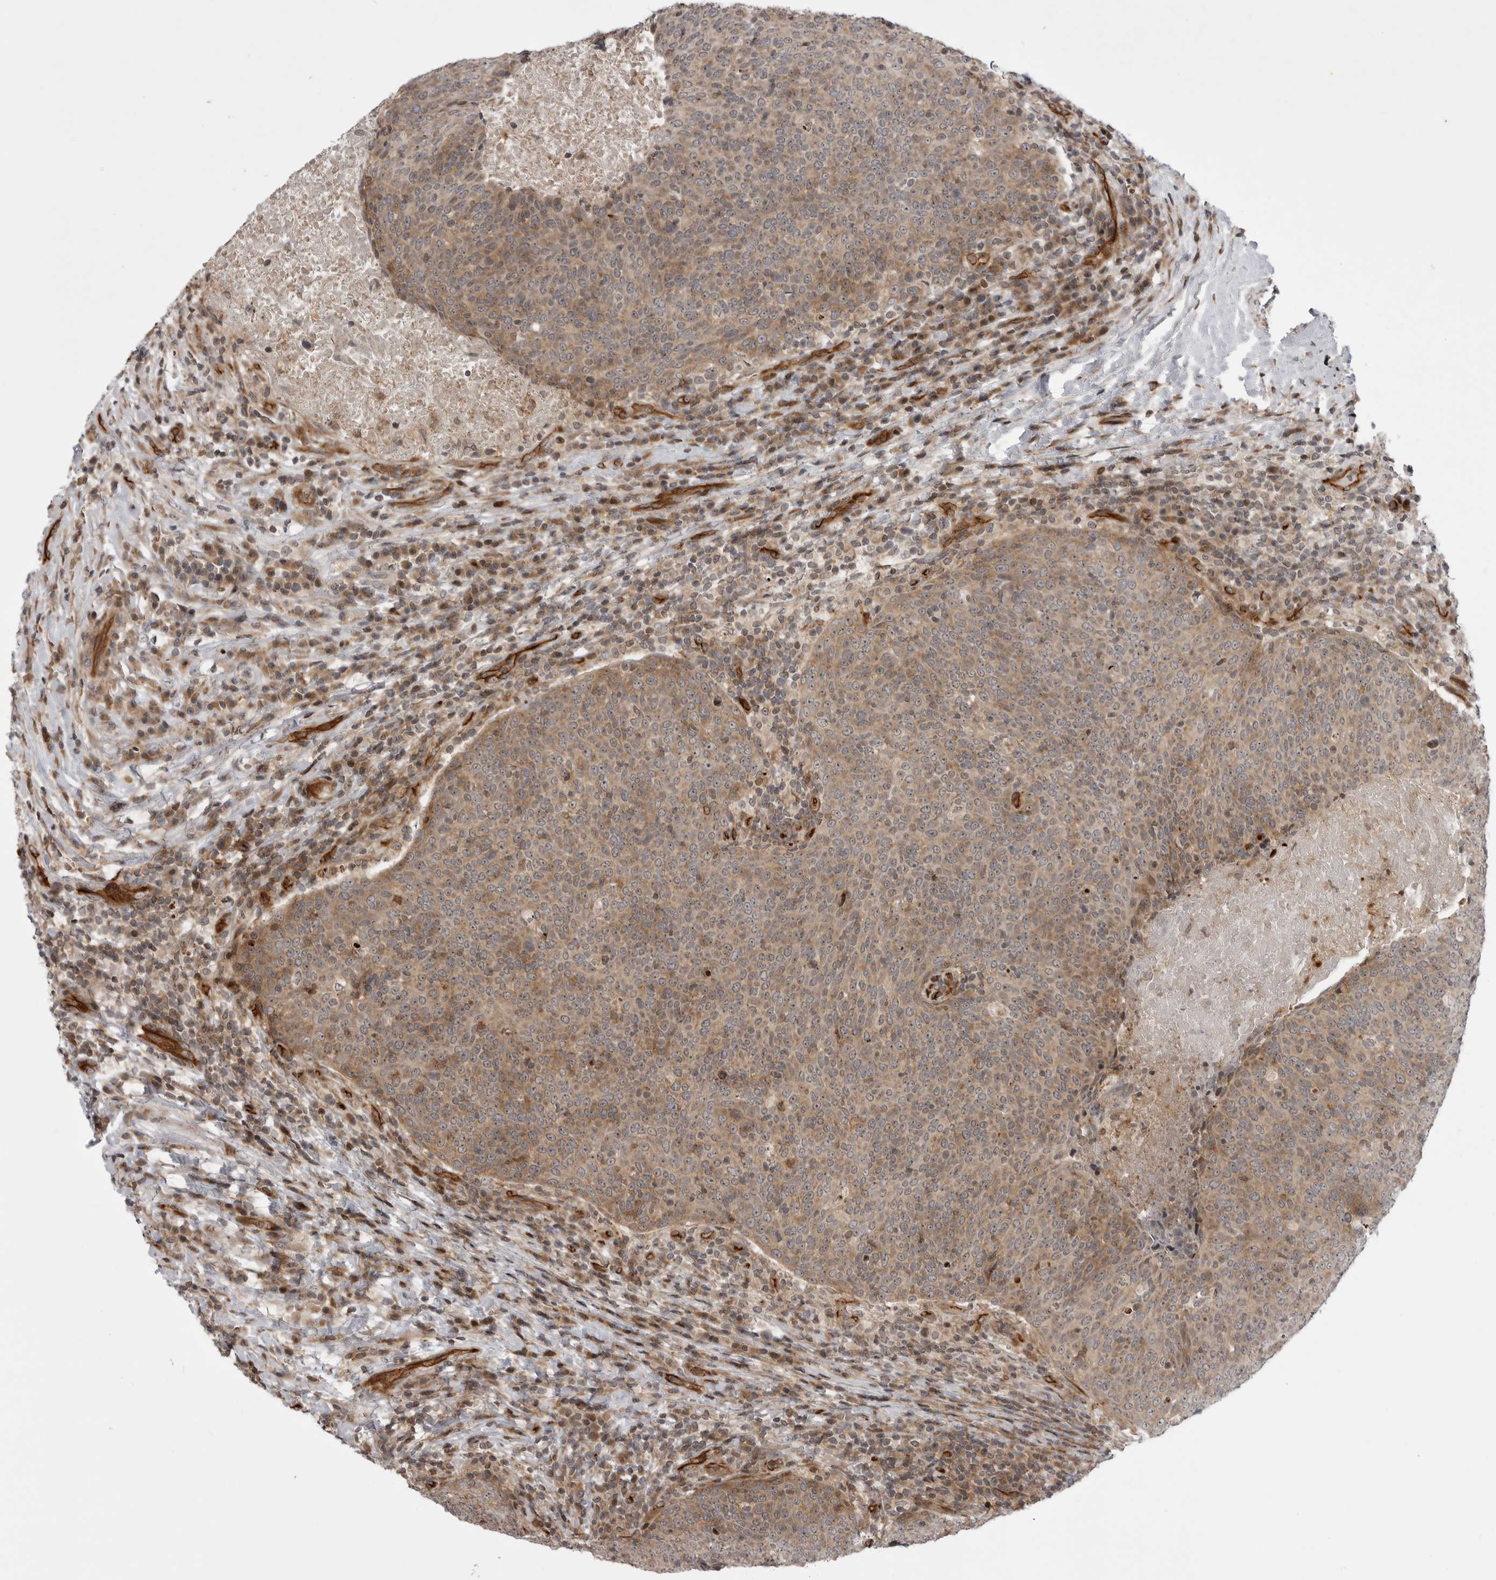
{"staining": {"intensity": "moderate", "quantity": ">75%", "location": "cytoplasmic/membranous"}, "tissue": "head and neck cancer", "cell_type": "Tumor cells", "image_type": "cancer", "snomed": [{"axis": "morphology", "description": "Squamous cell carcinoma, NOS"}, {"axis": "morphology", "description": "Squamous cell carcinoma, metastatic, NOS"}, {"axis": "topography", "description": "Lymph node"}, {"axis": "topography", "description": "Head-Neck"}], "caption": "This photomicrograph shows metastatic squamous cell carcinoma (head and neck) stained with immunohistochemistry (IHC) to label a protein in brown. The cytoplasmic/membranous of tumor cells show moderate positivity for the protein. Nuclei are counter-stained blue.", "gene": "ABL1", "patient": {"sex": "male", "age": 62}}